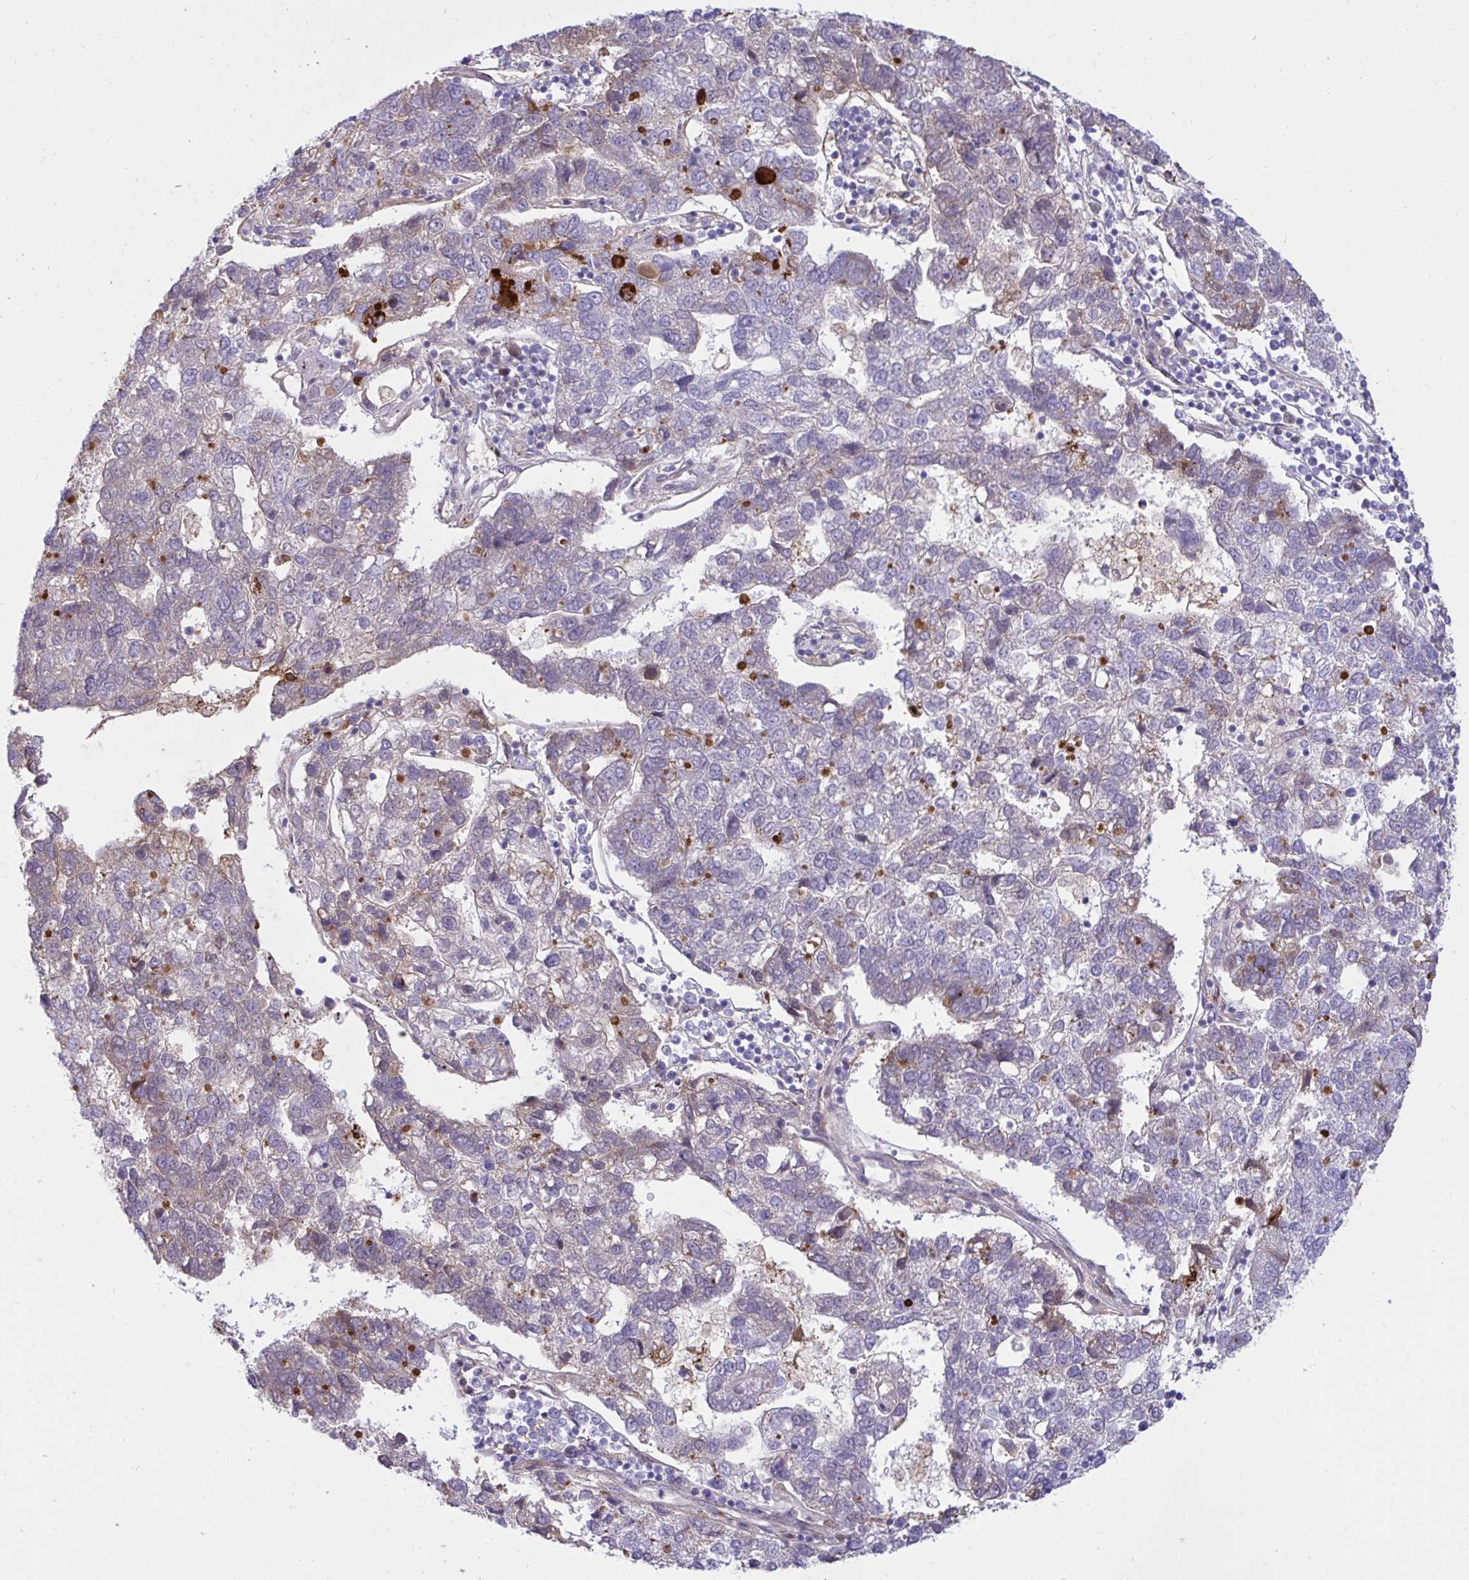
{"staining": {"intensity": "weak", "quantity": "<25%", "location": "cytoplasmic/membranous"}, "tissue": "pancreatic cancer", "cell_type": "Tumor cells", "image_type": "cancer", "snomed": [{"axis": "morphology", "description": "Adenocarcinoma, NOS"}, {"axis": "topography", "description": "Pancreas"}], "caption": "Immunohistochemistry (IHC) histopathology image of neoplastic tissue: human pancreatic cancer stained with DAB (3,3'-diaminobenzidine) exhibits no significant protein staining in tumor cells.", "gene": "F2", "patient": {"sex": "female", "age": 61}}